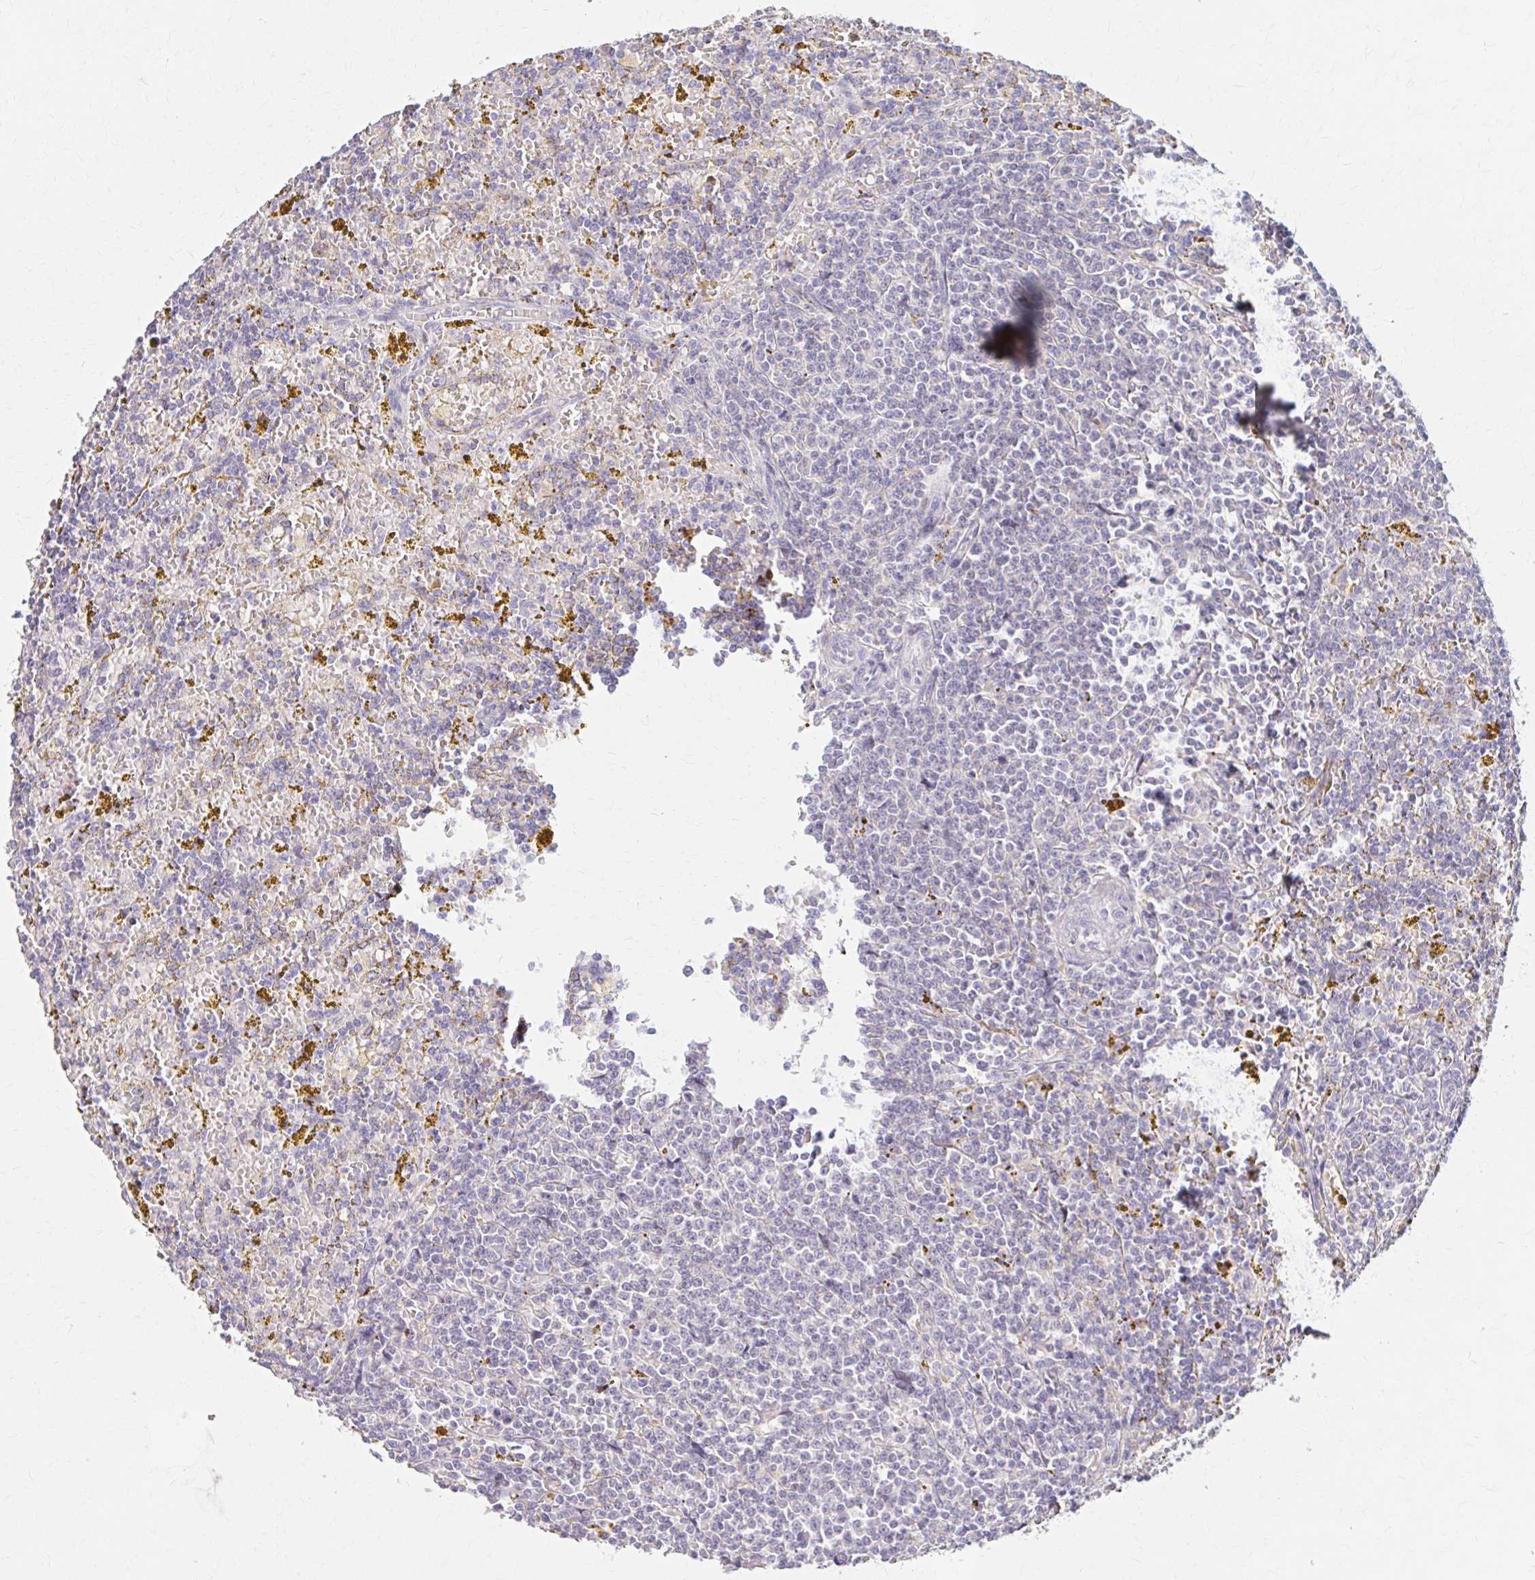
{"staining": {"intensity": "negative", "quantity": "none", "location": "none"}, "tissue": "lymphoma", "cell_type": "Tumor cells", "image_type": "cancer", "snomed": [{"axis": "morphology", "description": "Malignant lymphoma, non-Hodgkin's type, Low grade"}, {"axis": "topography", "description": "Spleen"}, {"axis": "topography", "description": "Lymph node"}], "caption": "This is an IHC micrograph of human low-grade malignant lymphoma, non-Hodgkin's type. There is no expression in tumor cells.", "gene": "HMGCS2", "patient": {"sex": "female", "age": 66}}